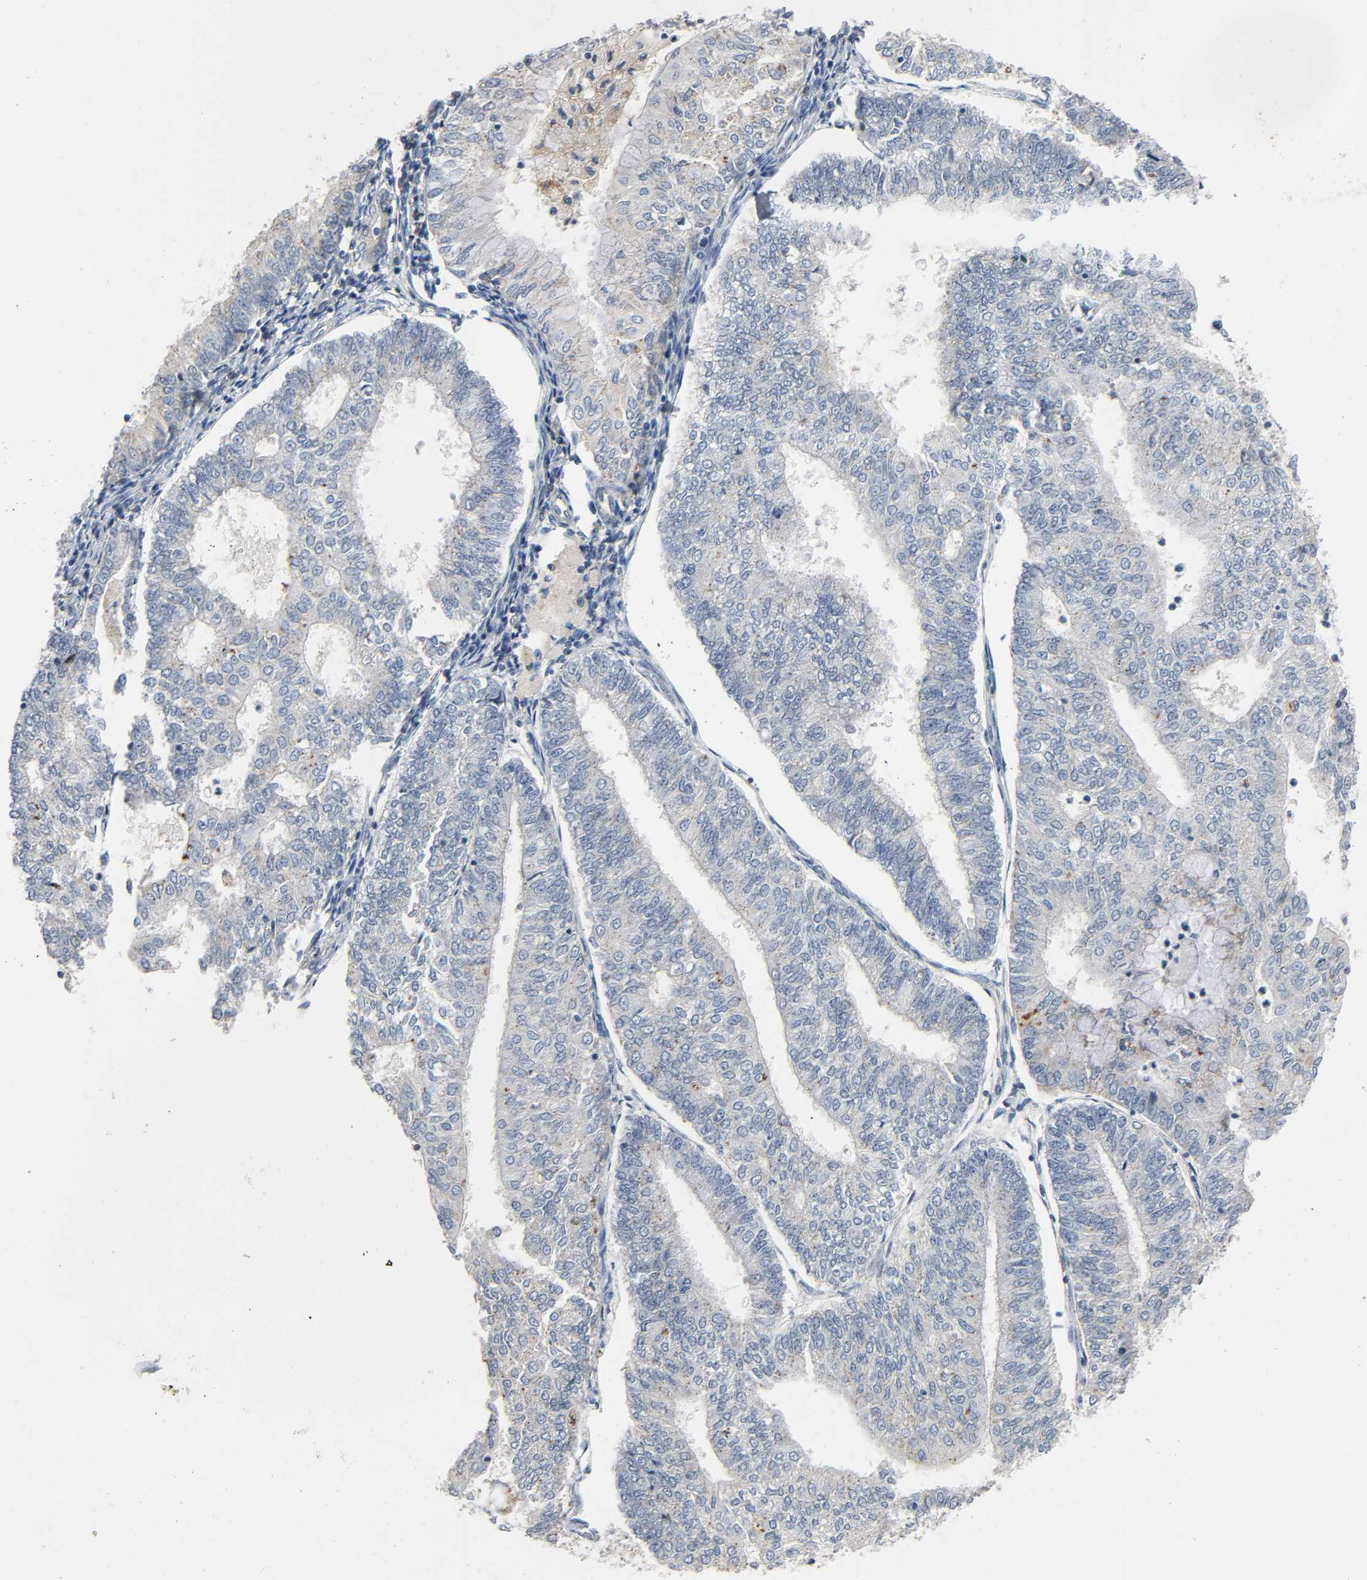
{"staining": {"intensity": "weak", "quantity": "<25%", "location": "cytoplasmic/membranous"}, "tissue": "endometrial cancer", "cell_type": "Tumor cells", "image_type": "cancer", "snomed": [{"axis": "morphology", "description": "Adenocarcinoma, NOS"}, {"axis": "topography", "description": "Endometrium"}], "caption": "This is an immunohistochemistry image of human endometrial adenocarcinoma. There is no expression in tumor cells.", "gene": "CD4", "patient": {"sex": "female", "age": 59}}